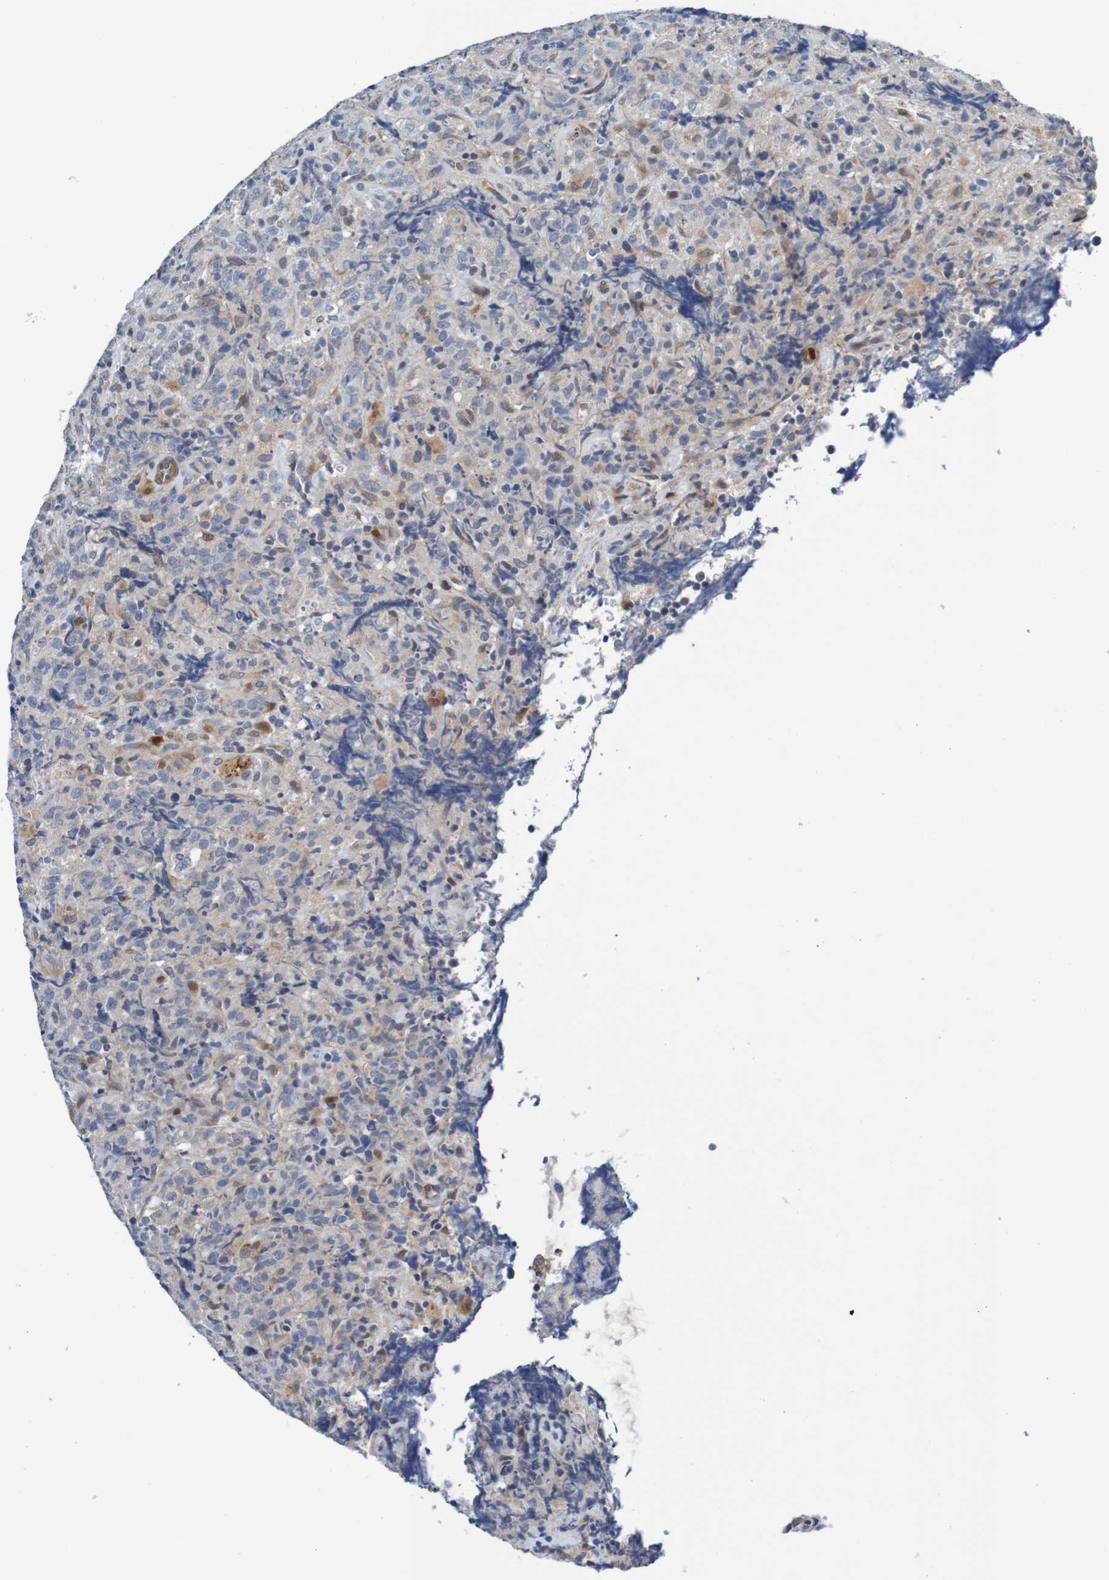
{"staining": {"intensity": "weak", "quantity": "<25%", "location": "cytoplasmic/membranous,nuclear"}, "tissue": "lymphoma", "cell_type": "Tumor cells", "image_type": "cancer", "snomed": [{"axis": "morphology", "description": "Malignant lymphoma, non-Hodgkin's type, High grade"}, {"axis": "topography", "description": "Tonsil"}], "caption": "This photomicrograph is of lymphoma stained with immunohistochemistry (IHC) to label a protein in brown with the nuclei are counter-stained blue. There is no expression in tumor cells.", "gene": "CPED1", "patient": {"sex": "female", "age": 36}}